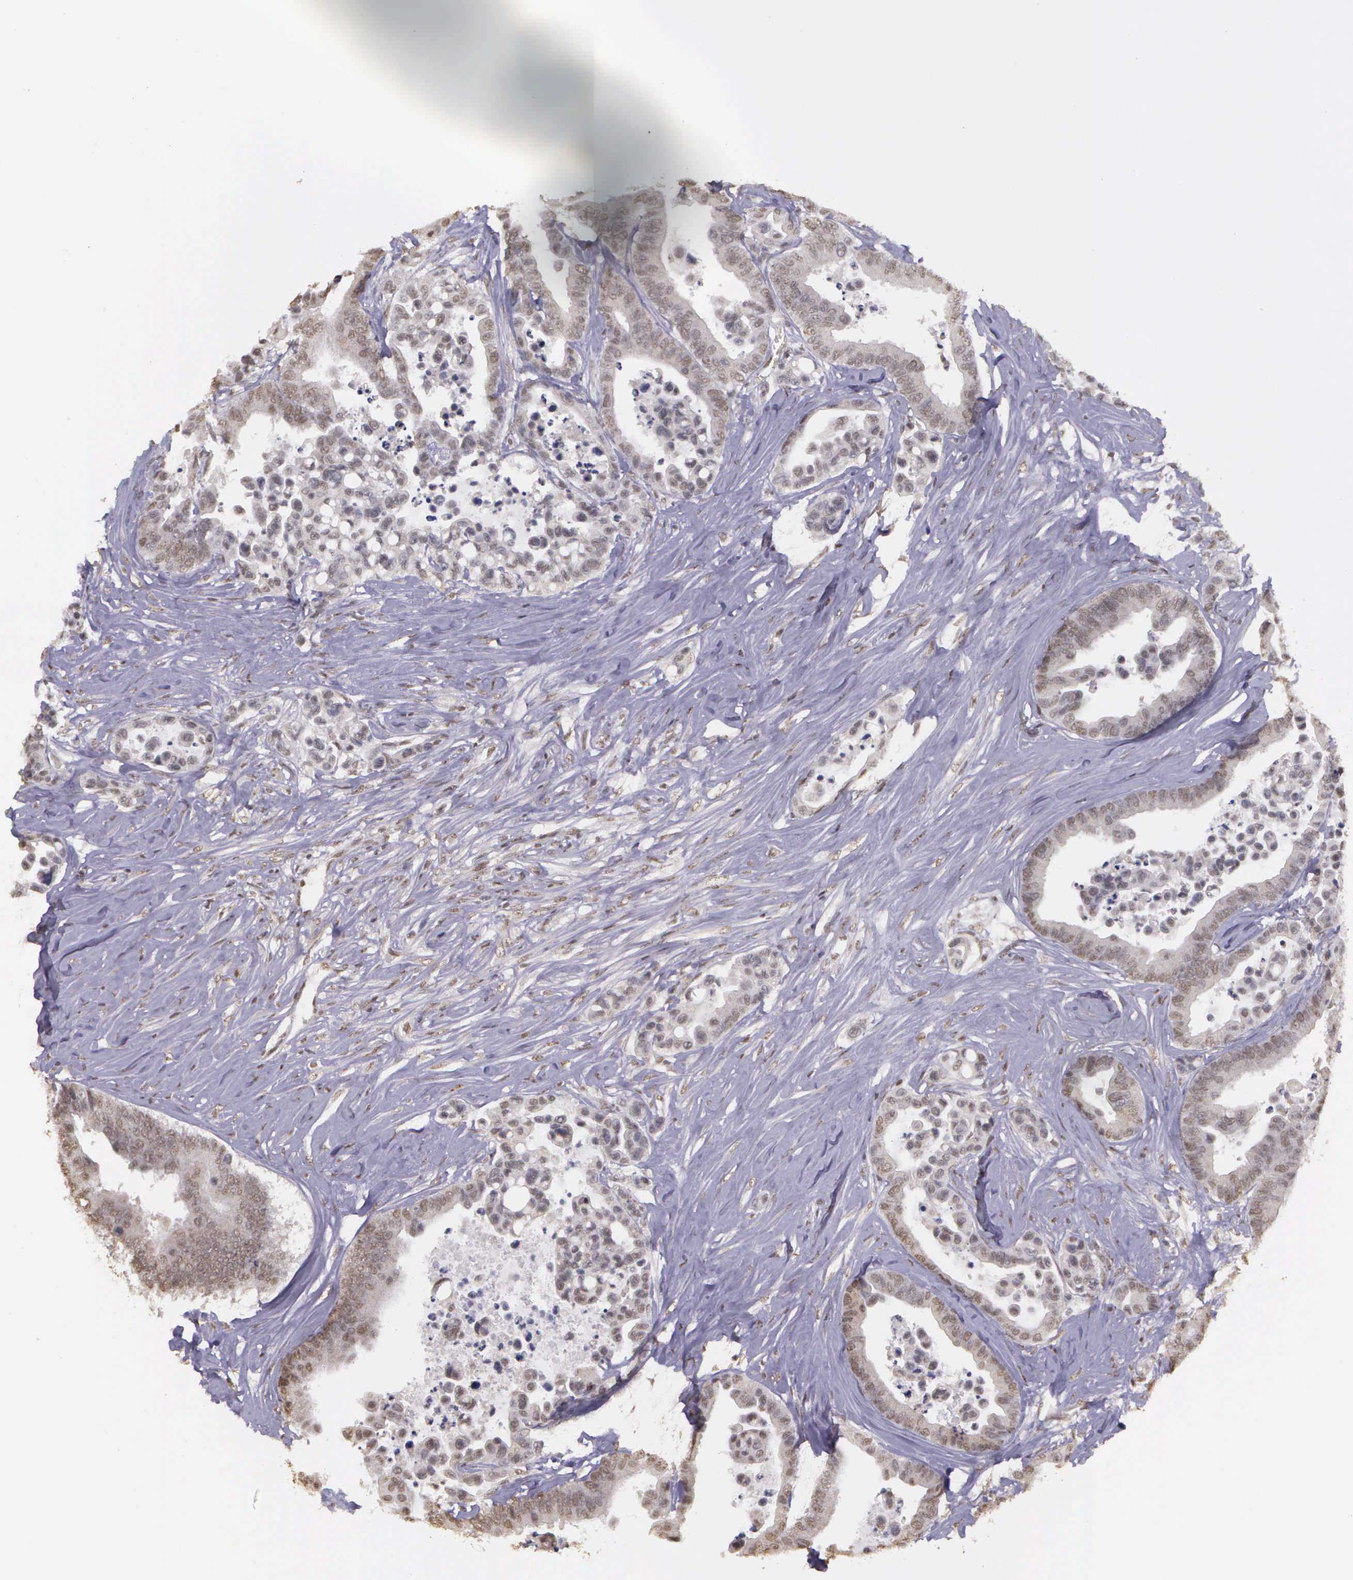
{"staining": {"intensity": "weak", "quantity": ">75%", "location": "nuclear"}, "tissue": "colorectal cancer", "cell_type": "Tumor cells", "image_type": "cancer", "snomed": [{"axis": "morphology", "description": "Adenocarcinoma, NOS"}, {"axis": "topography", "description": "Colon"}], "caption": "Brown immunohistochemical staining in human colorectal adenocarcinoma demonstrates weak nuclear positivity in approximately >75% of tumor cells.", "gene": "ARMCX5", "patient": {"sex": "male", "age": 82}}